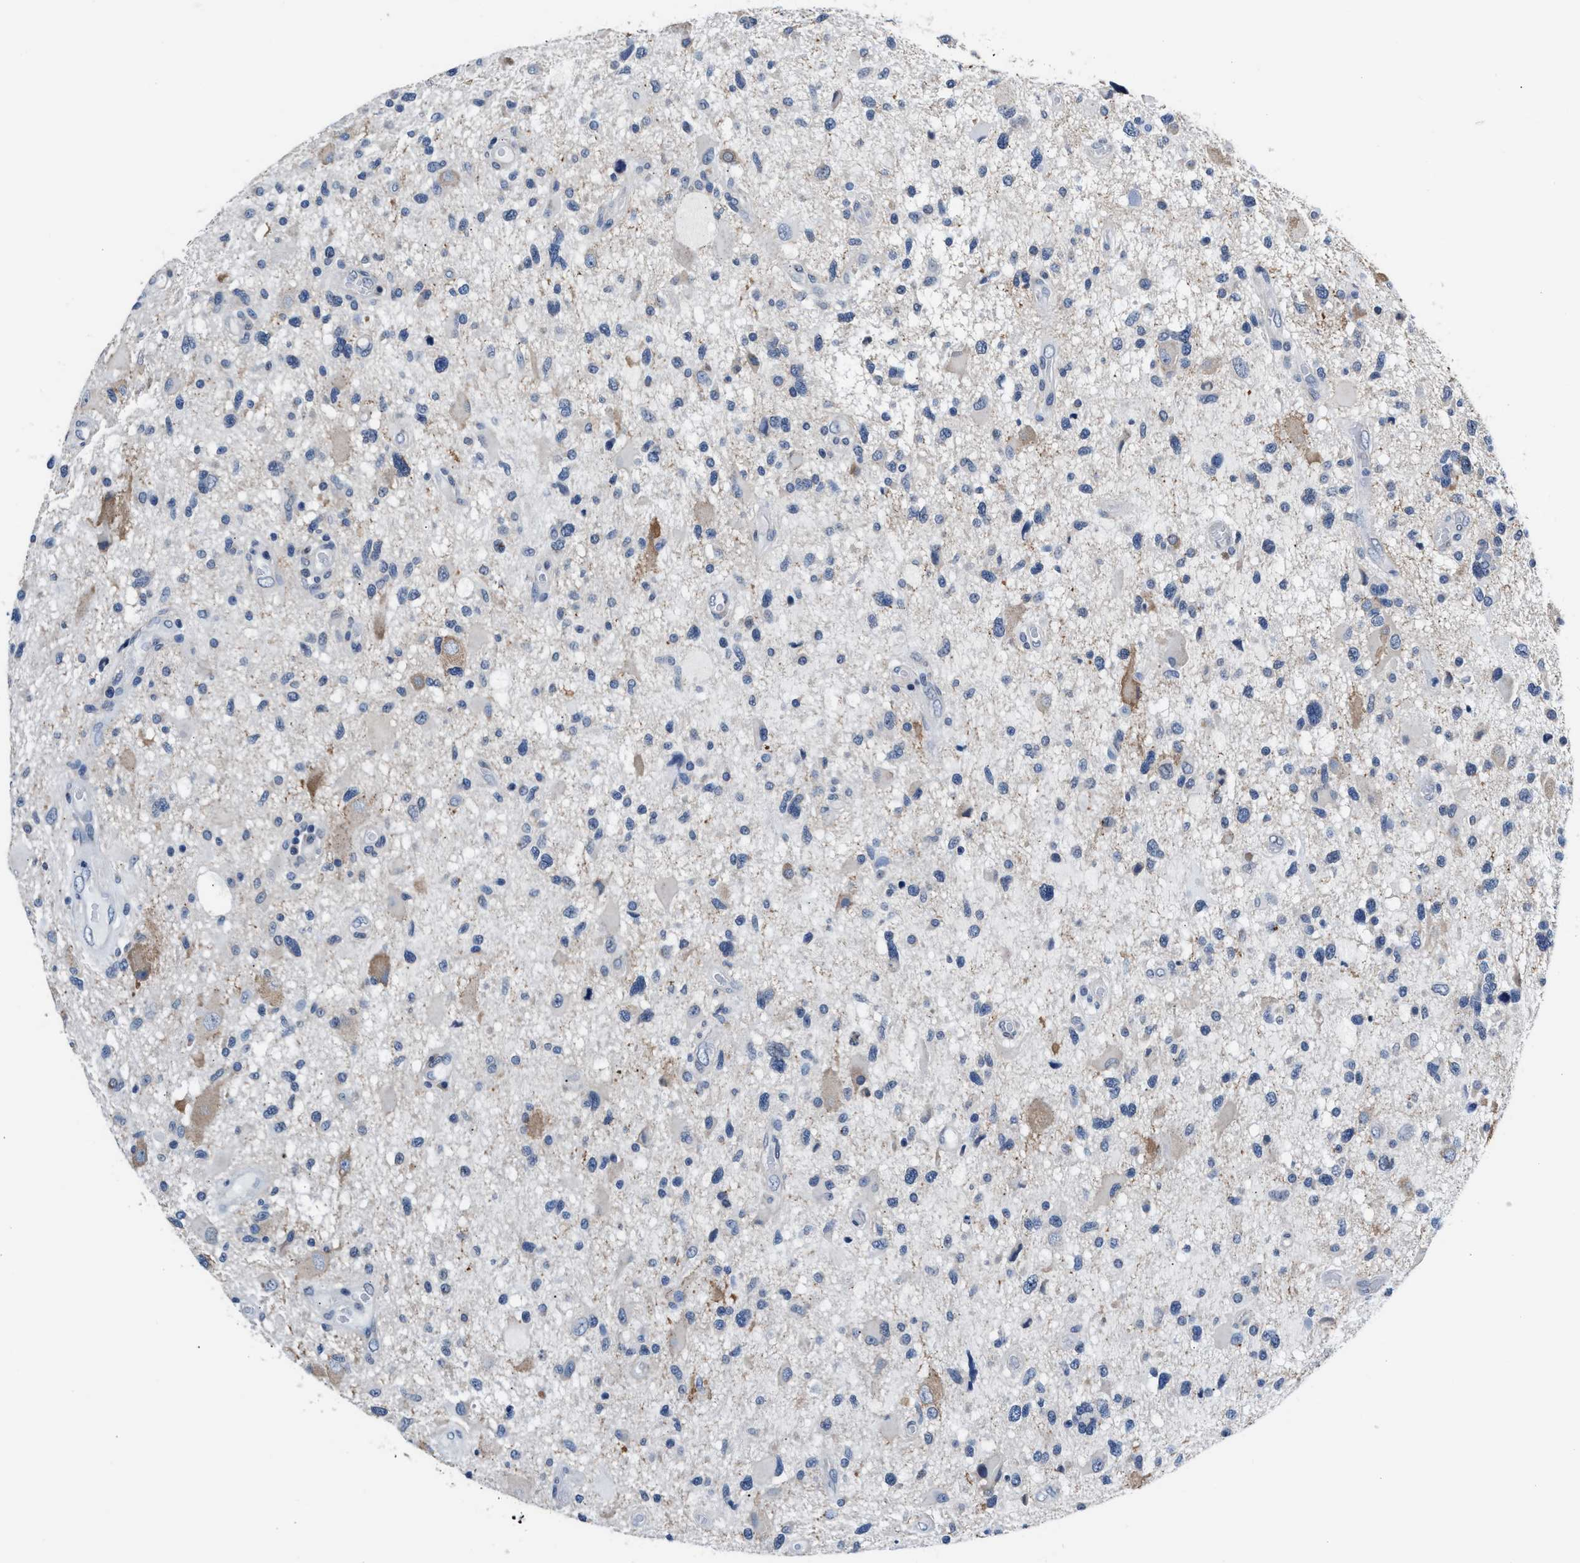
{"staining": {"intensity": "negative", "quantity": "none", "location": "none"}, "tissue": "glioma", "cell_type": "Tumor cells", "image_type": "cancer", "snomed": [{"axis": "morphology", "description": "Glioma, malignant, High grade"}, {"axis": "topography", "description": "Brain"}], "caption": "Glioma stained for a protein using IHC displays no staining tumor cells.", "gene": "MYH3", "patient": {"sex": "male", "age": 33}}